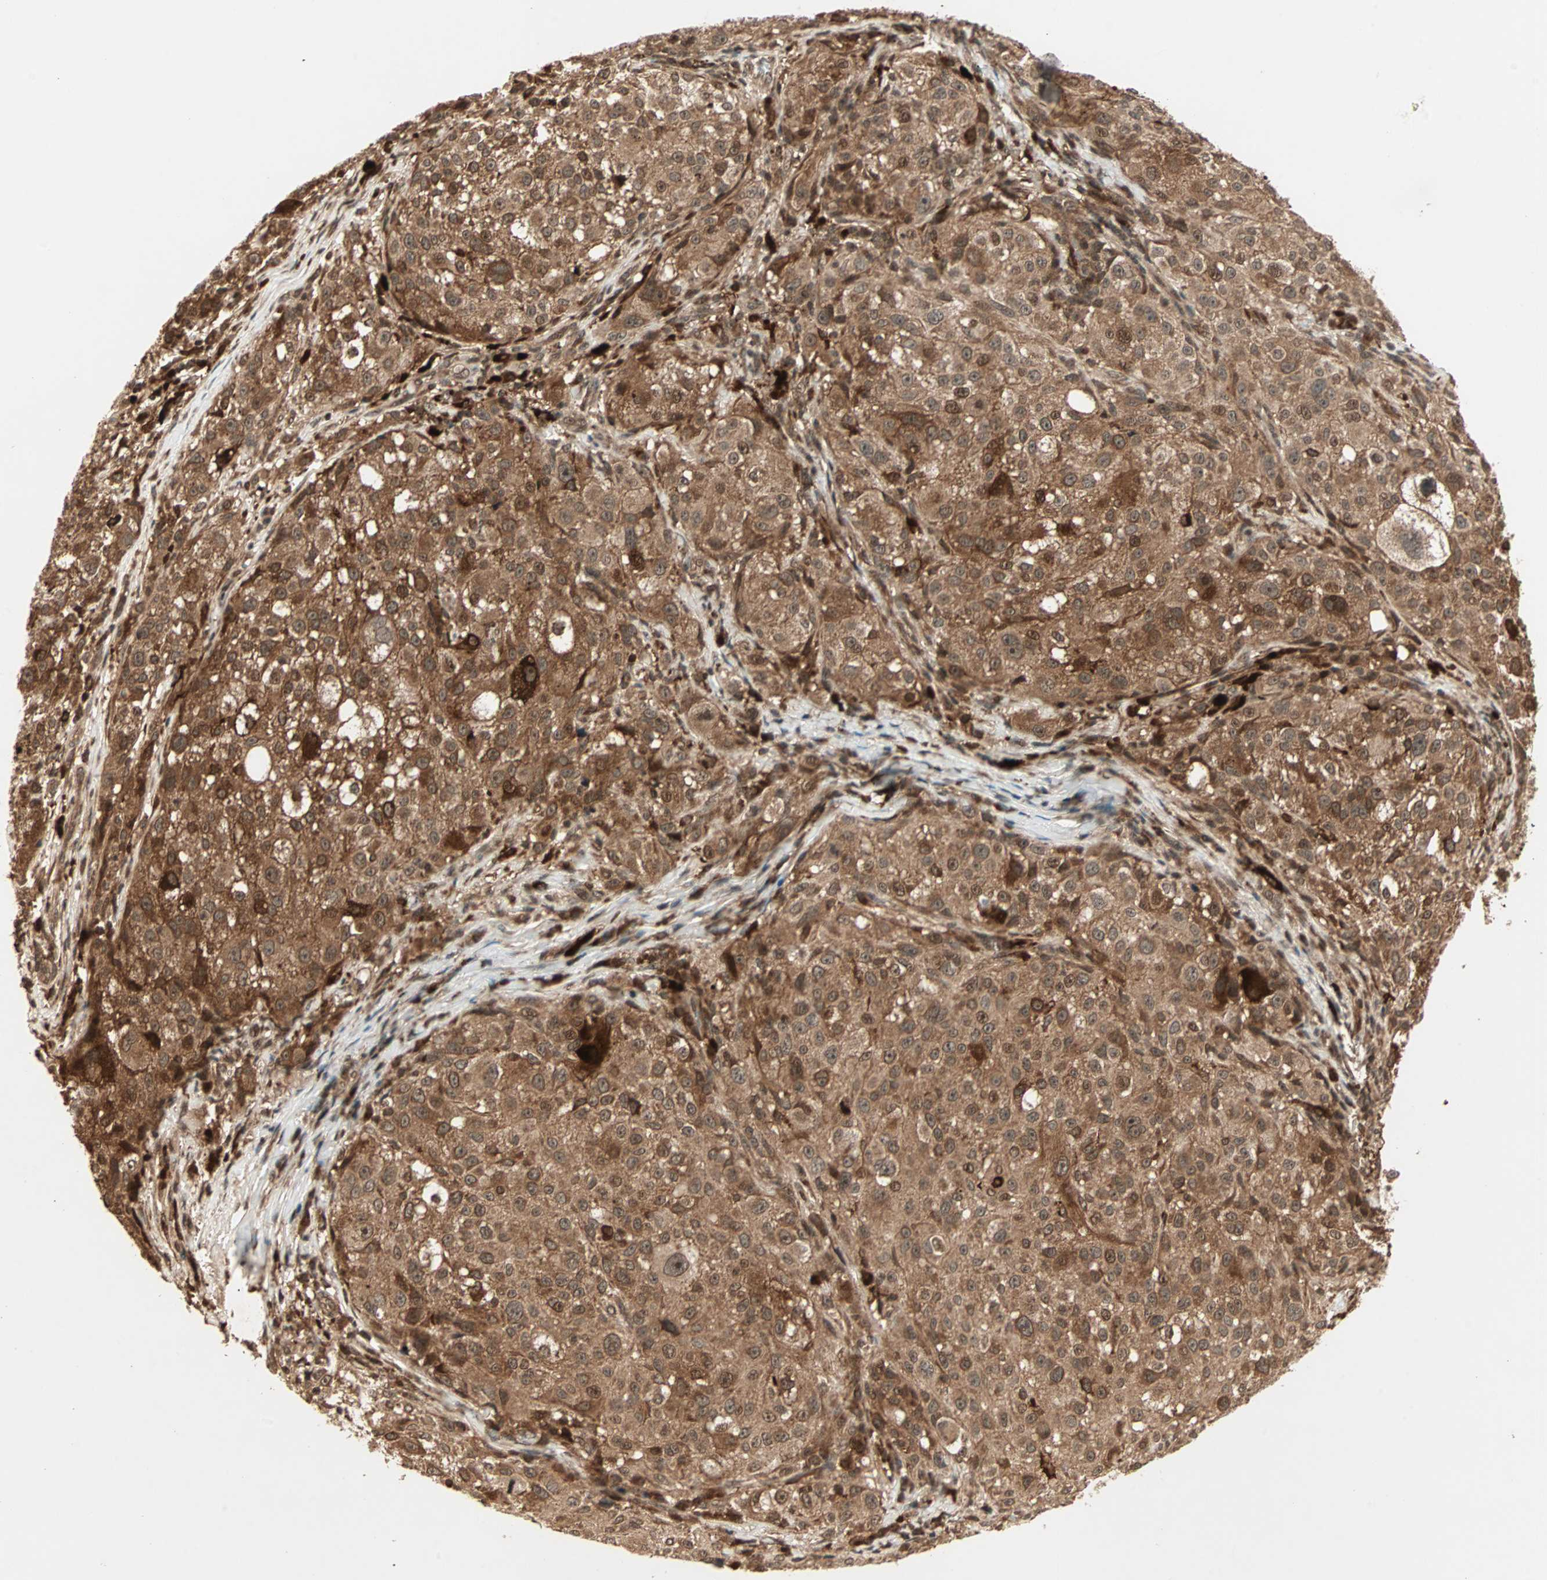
{"staining": {"intensity": "strong", "quantity": ">75%", "location": "cytoplasmic/membranous,nuclear"}, "tissue": "melanoma", "cell_type": "Tumor cells", "image_type": "cancer", "snomed": [{"axis": "morphology", "description": "Necrosis, NOS"}, {"axis": "morphology", "description": "Malignant melanoma, NOS"}, {"axis": "topography", "description": "Skin"}], "caption": "This histopathology image shows immunohistochemistry staining of human melanoma, with high strong cytoplasmic/membranous and nuclear expression in about >75% of tumor cells.", "gene": "RFFL", "patient": {"sex": "female", "age": 87}}